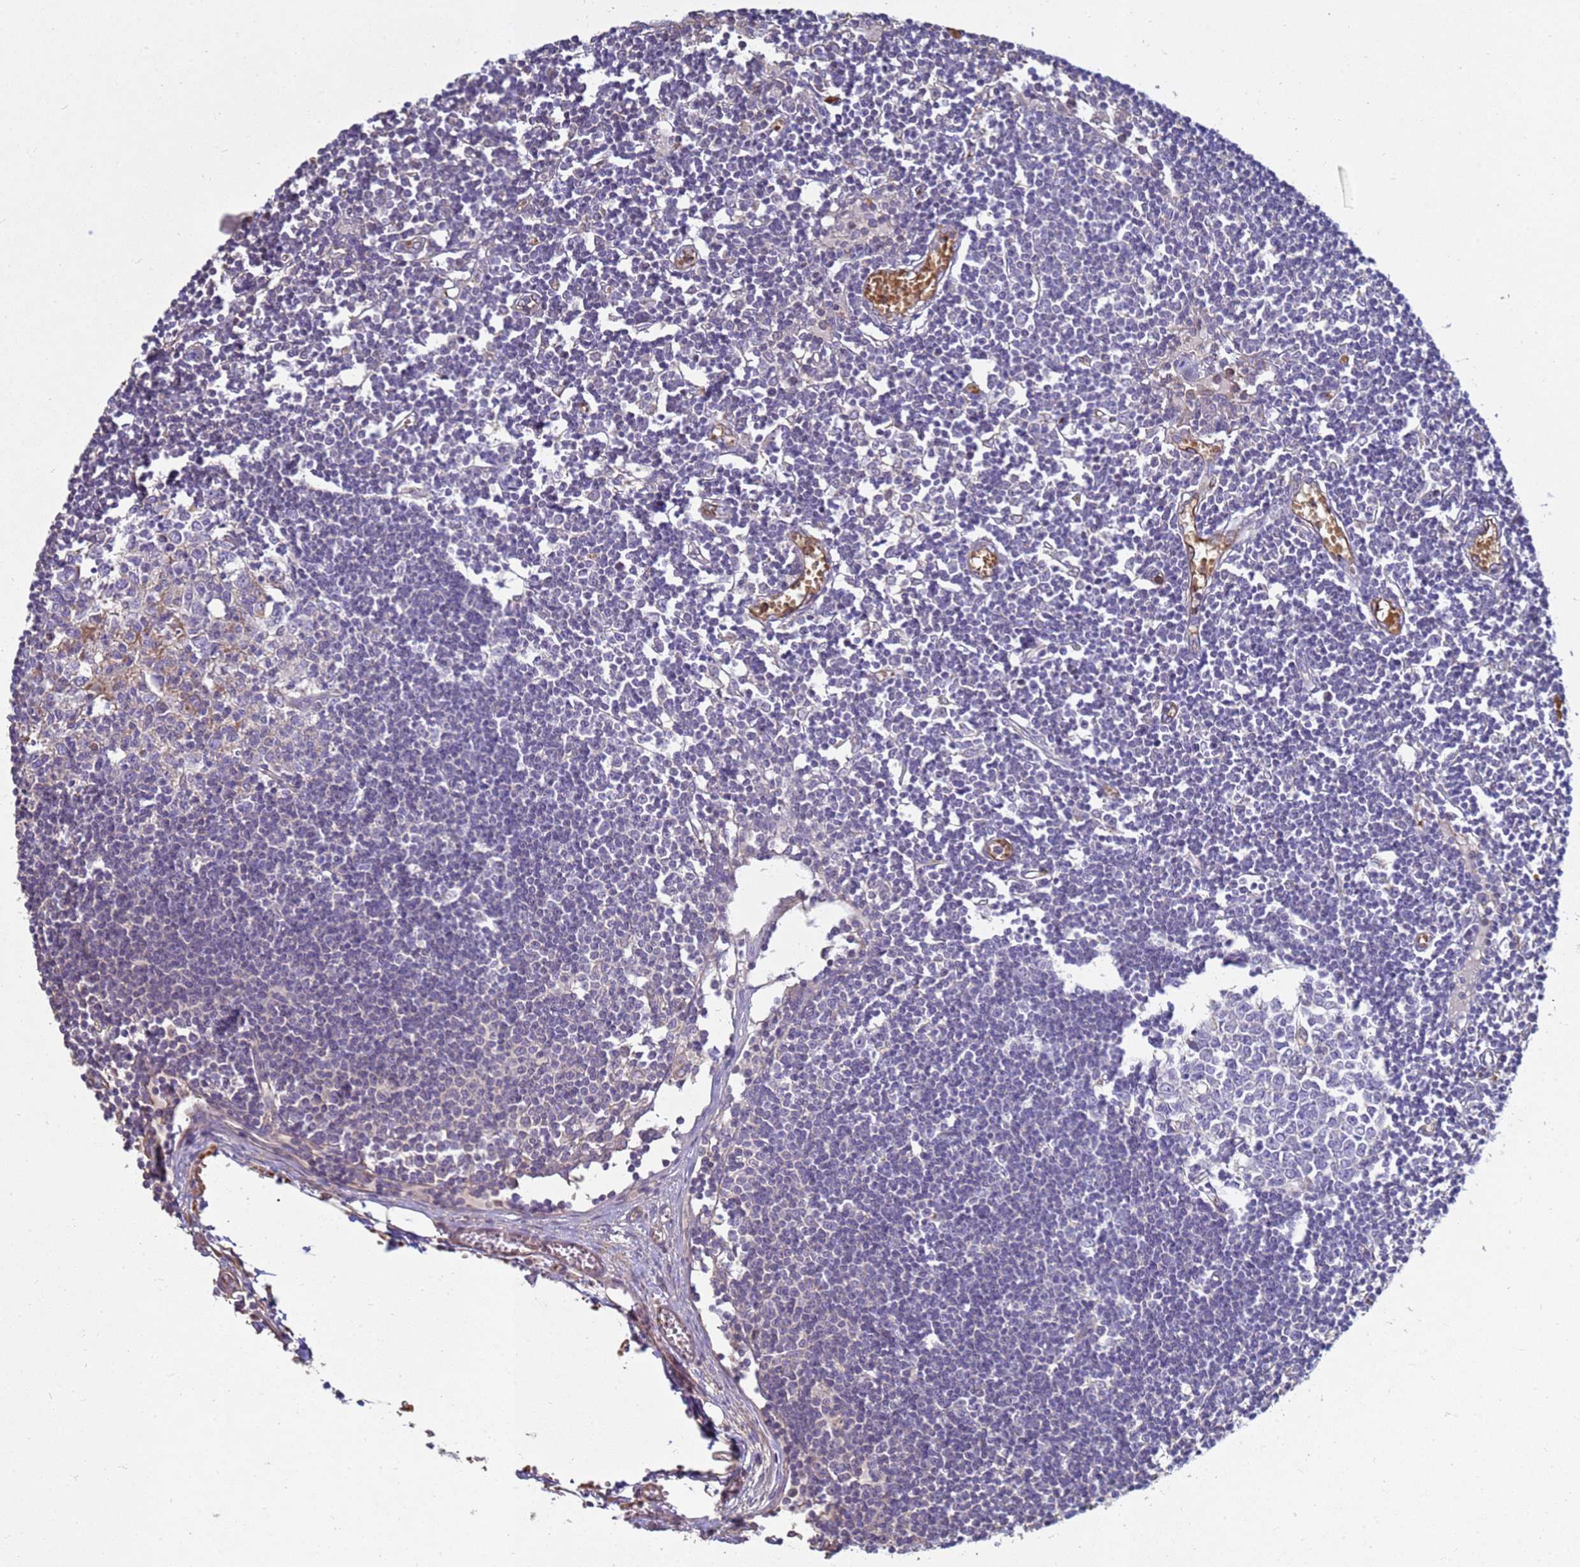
{"staining": {"intensity": "negative", "quantity": "none", "location": "none"}, "tissue": "lymph node", "cell_type": "Germinal center cells", "image_type": "normal", "snomed": [{"axis": "morphology", "description": "Normal tissue, NOS"}, {"axis": "topography", "description": "Lymph node"}], "caption": "Protein analysis of benign lymph node shows no significant expression in germinal center cells.", "gene": "SGIP1", "patient": {"sex": "female", "age": 11}}